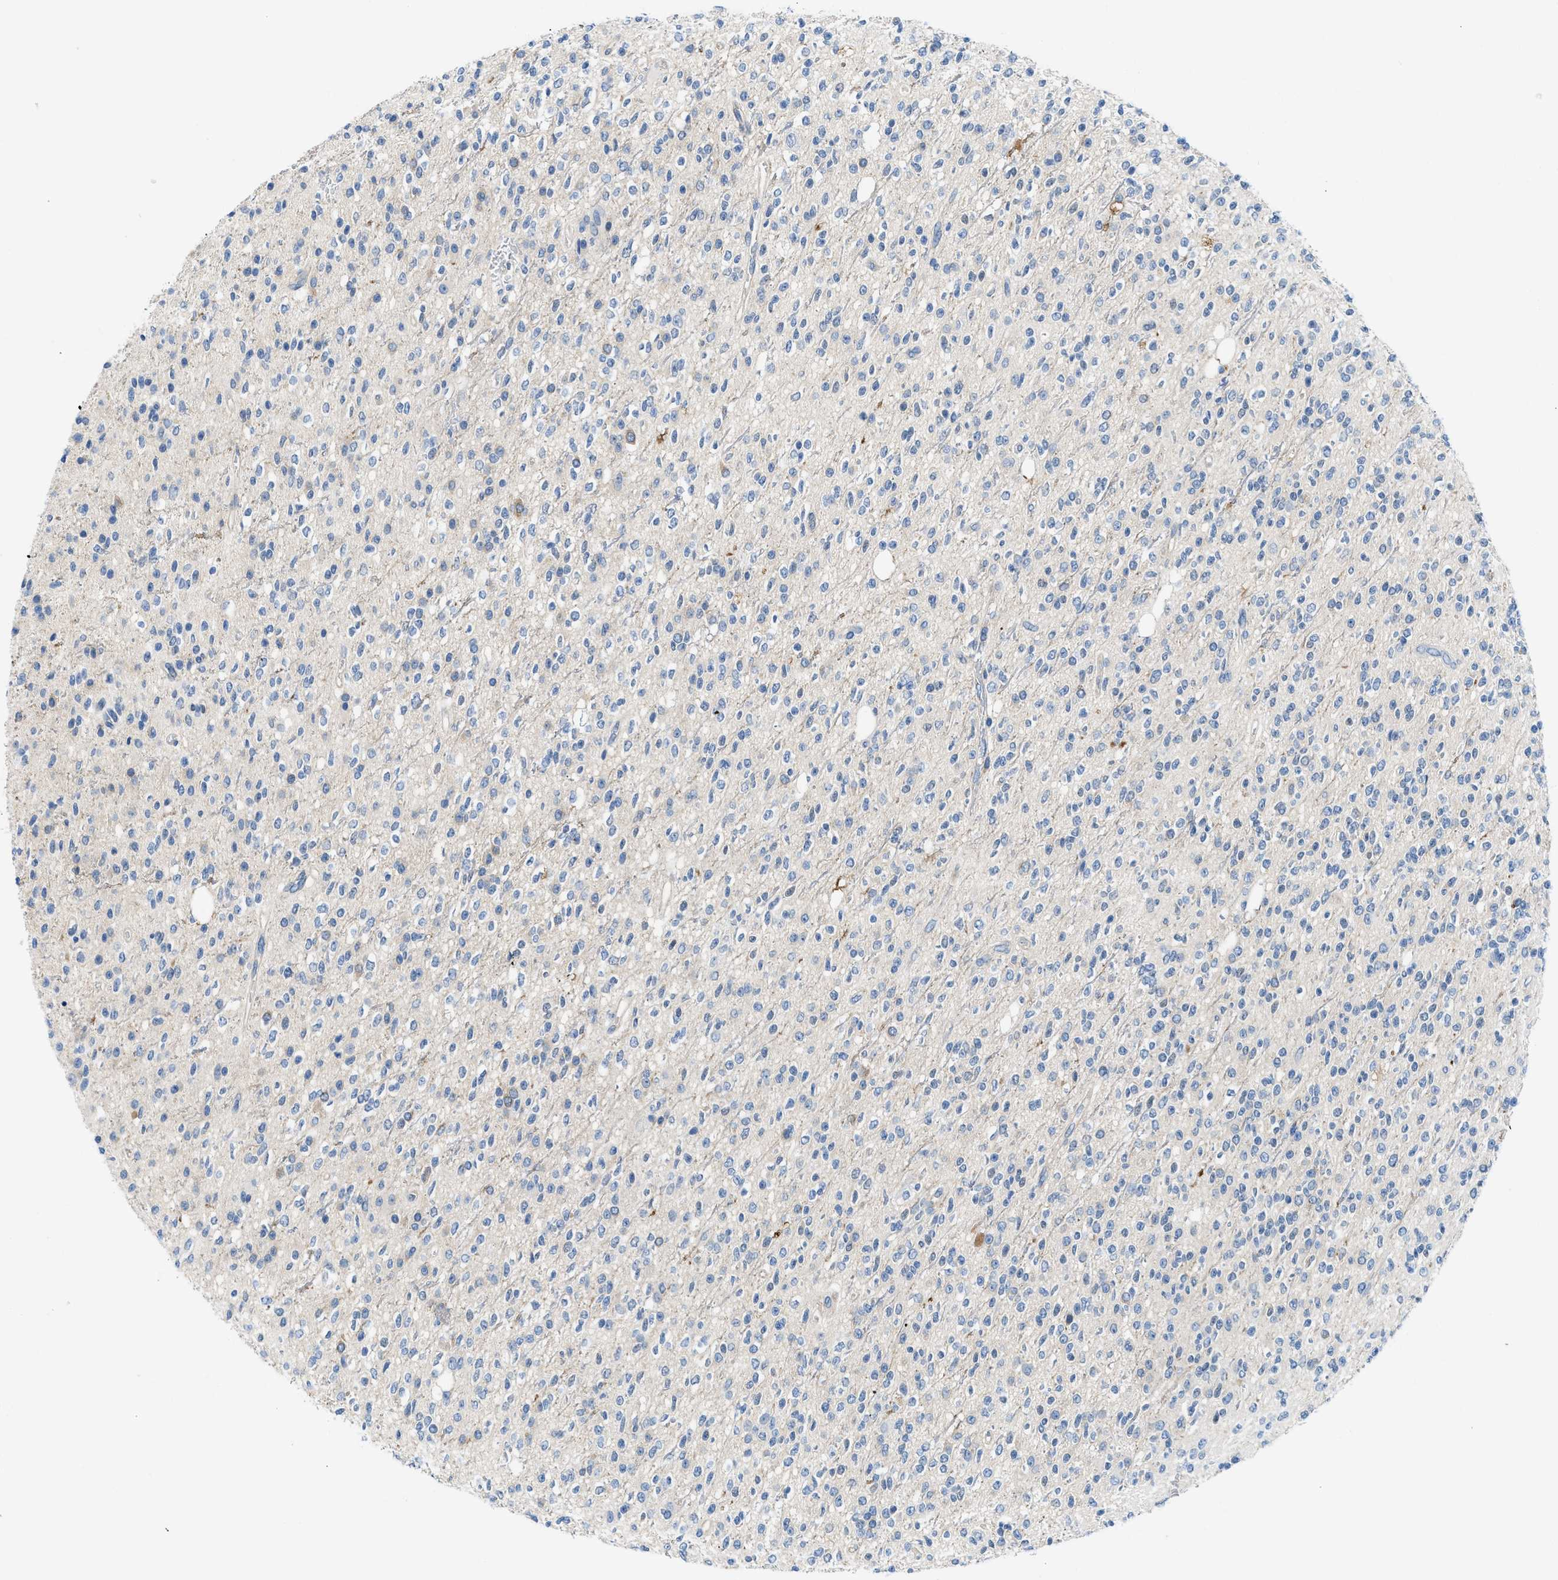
{"staining": {"intensity": "negative", "quantity": "none", "location": "none"}, "tissue": "glioma", "cell_type": "Tumor cells", "image_type": "cancer", "snomed": [{"axis": "morphology", "description": "Glioma, malignant, High grade"}, {"axis": "topography", "description": "Brain"}], "caption": "A photomicrograph of glioma stained for a protein exhibits no brown staining in tumor cells.", "gene": "BNC2", "patient": {"sex": "male", "age": 34}}